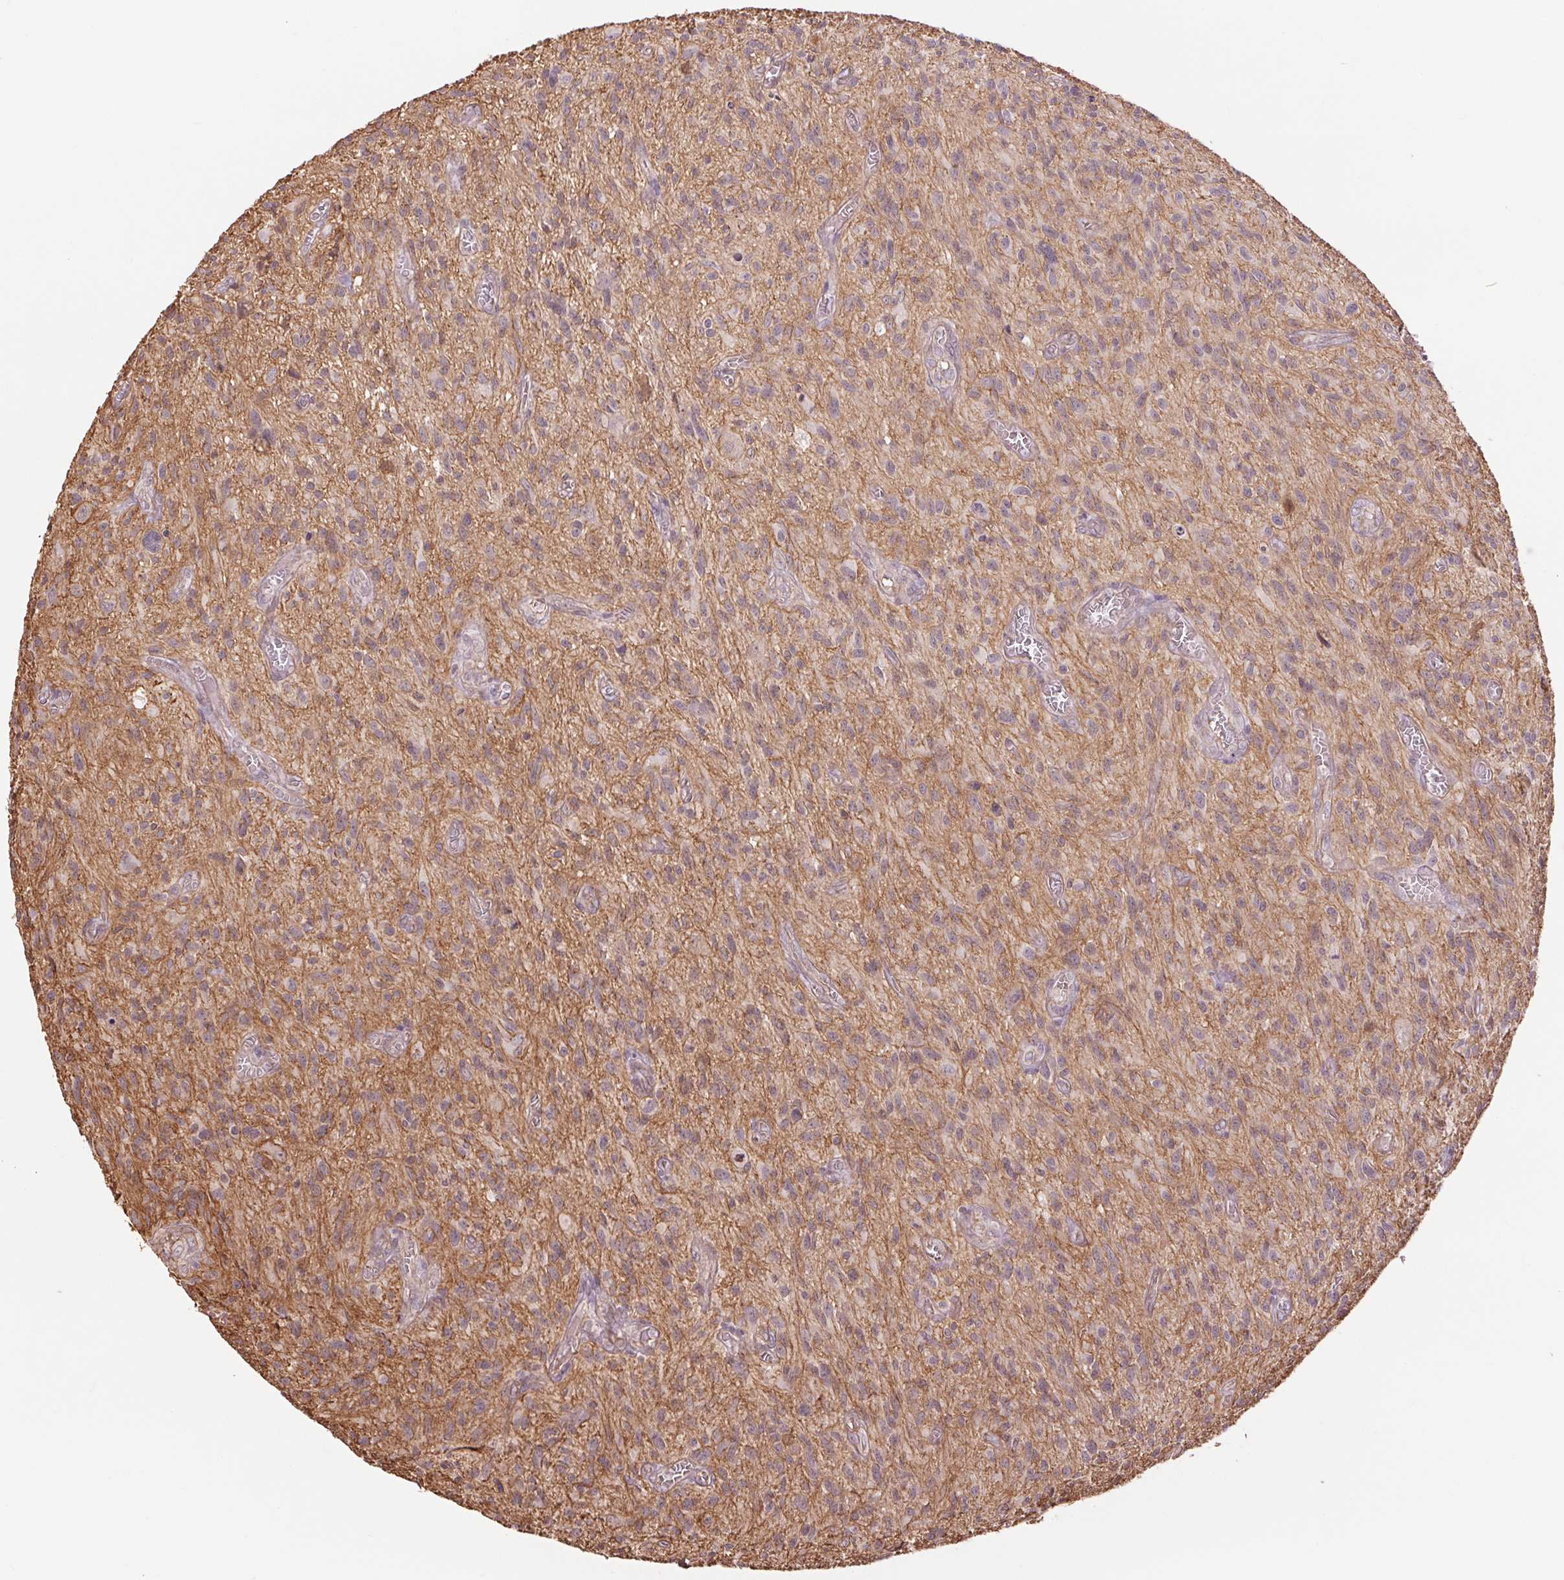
{"staining": {"intensity": "negative", "quantity": "none", "location": "none"}, "tissue": "glioma", "cell_type": "Tumor cells", "image_type": "cancer", "snomed": [{"axis": "morphology", "description": "Glioma, malignant, High grade"}, {"axis": "topography", "description": "Brain"}], "caption": "Immunohistochemistry (IHC) of malignant high-grade glioma demonstrates no positivity in tumor cells.", "gene": "PALM", "patient": {"sex": "male", "age": 75}}